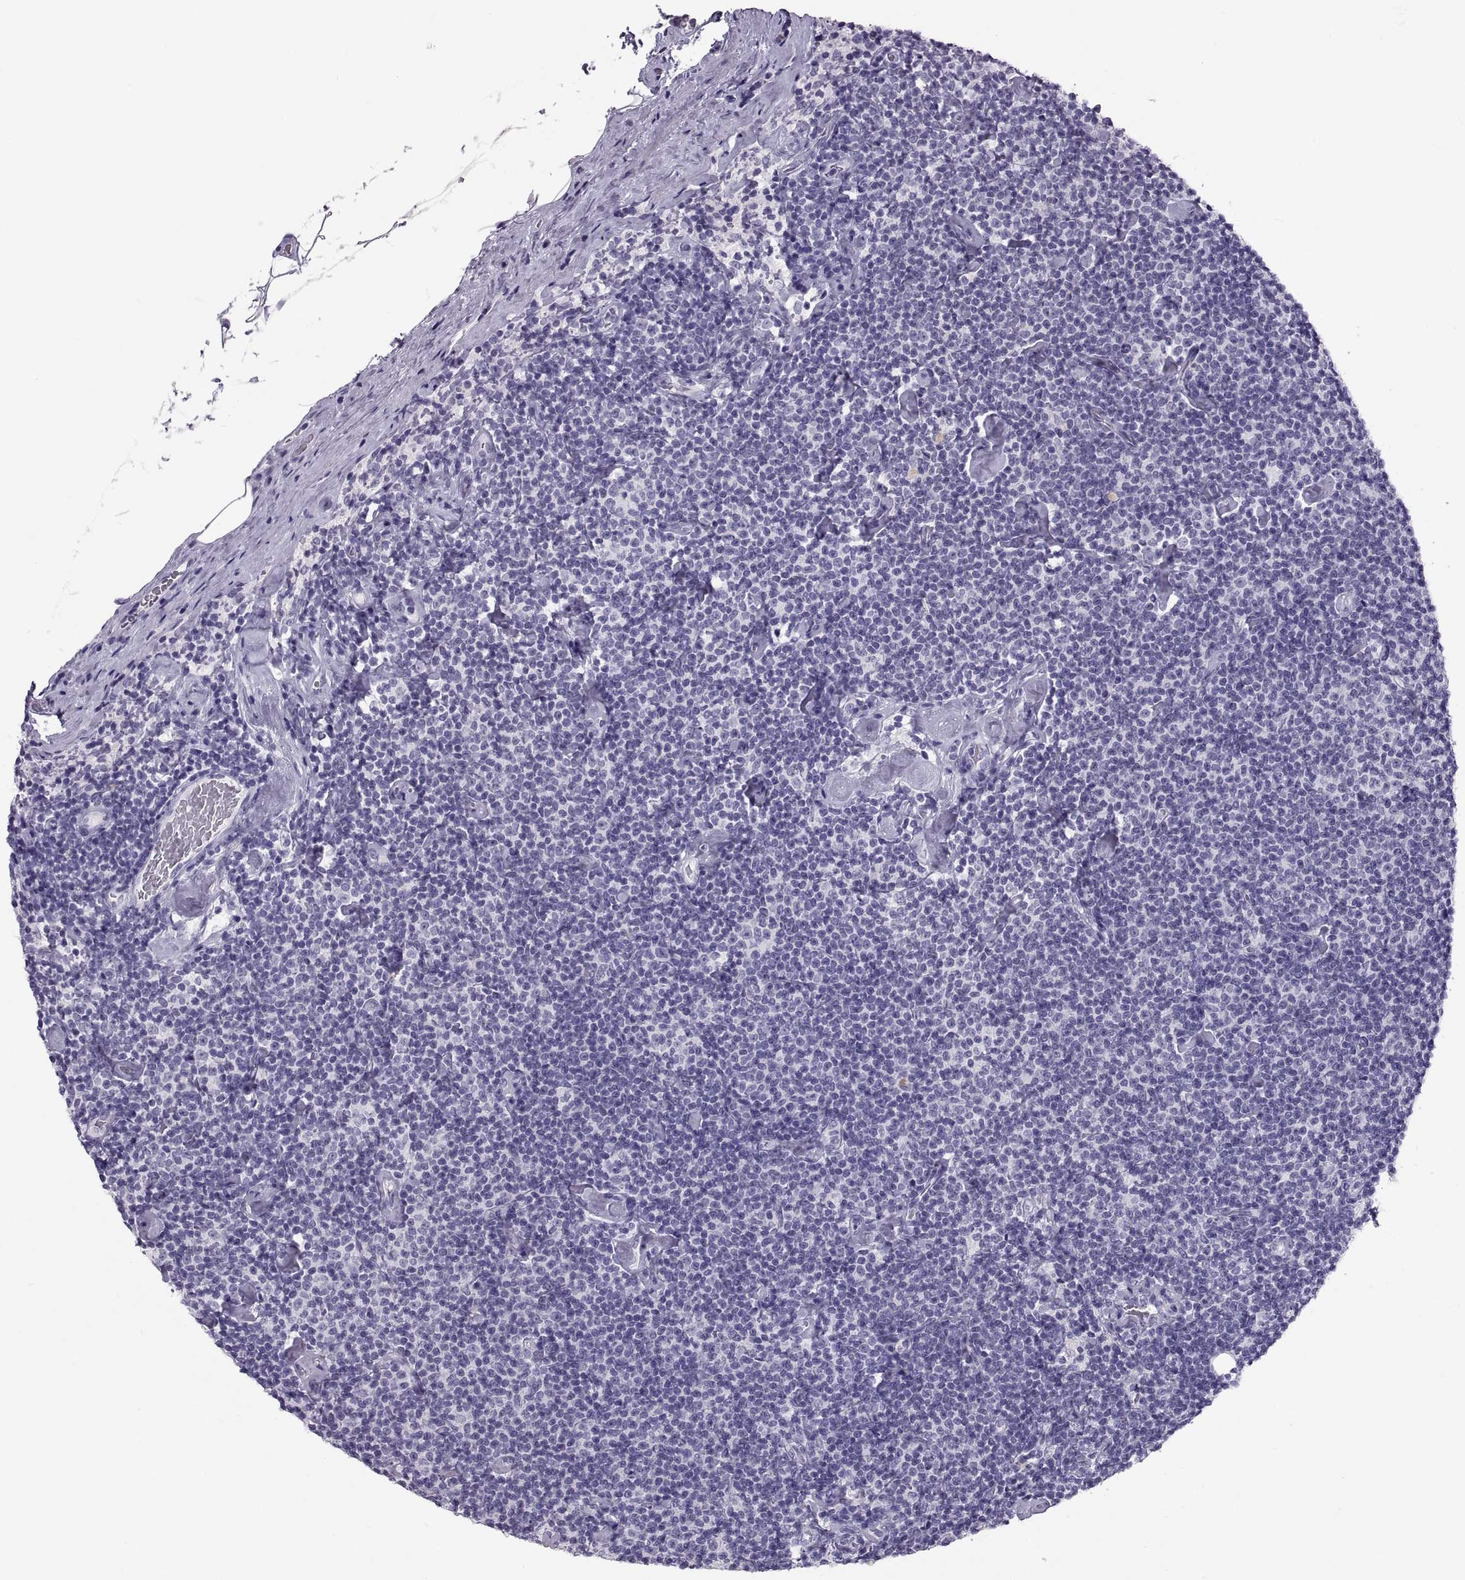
{"staining": {"intensity": "negative", "quantity": "none", "location": "none"}, "tissue": "lymphoma", "cell_type": "Tumor cells", "image_type": "cancer", "snomed": [{"axis": "morphology", "description": "Malignant lymphoma, non-Hodgkin's type, Low grade"}, {"axis": "topography", "description": "Lymph node"}], "caption": "DAB (3,3'-diaminobenzidine) immunohistochemical staining of lymphoma displays no significant staining in tumor cells.", "gene": "QRICH2", "patient": {"sex": "male", "age": 81}}